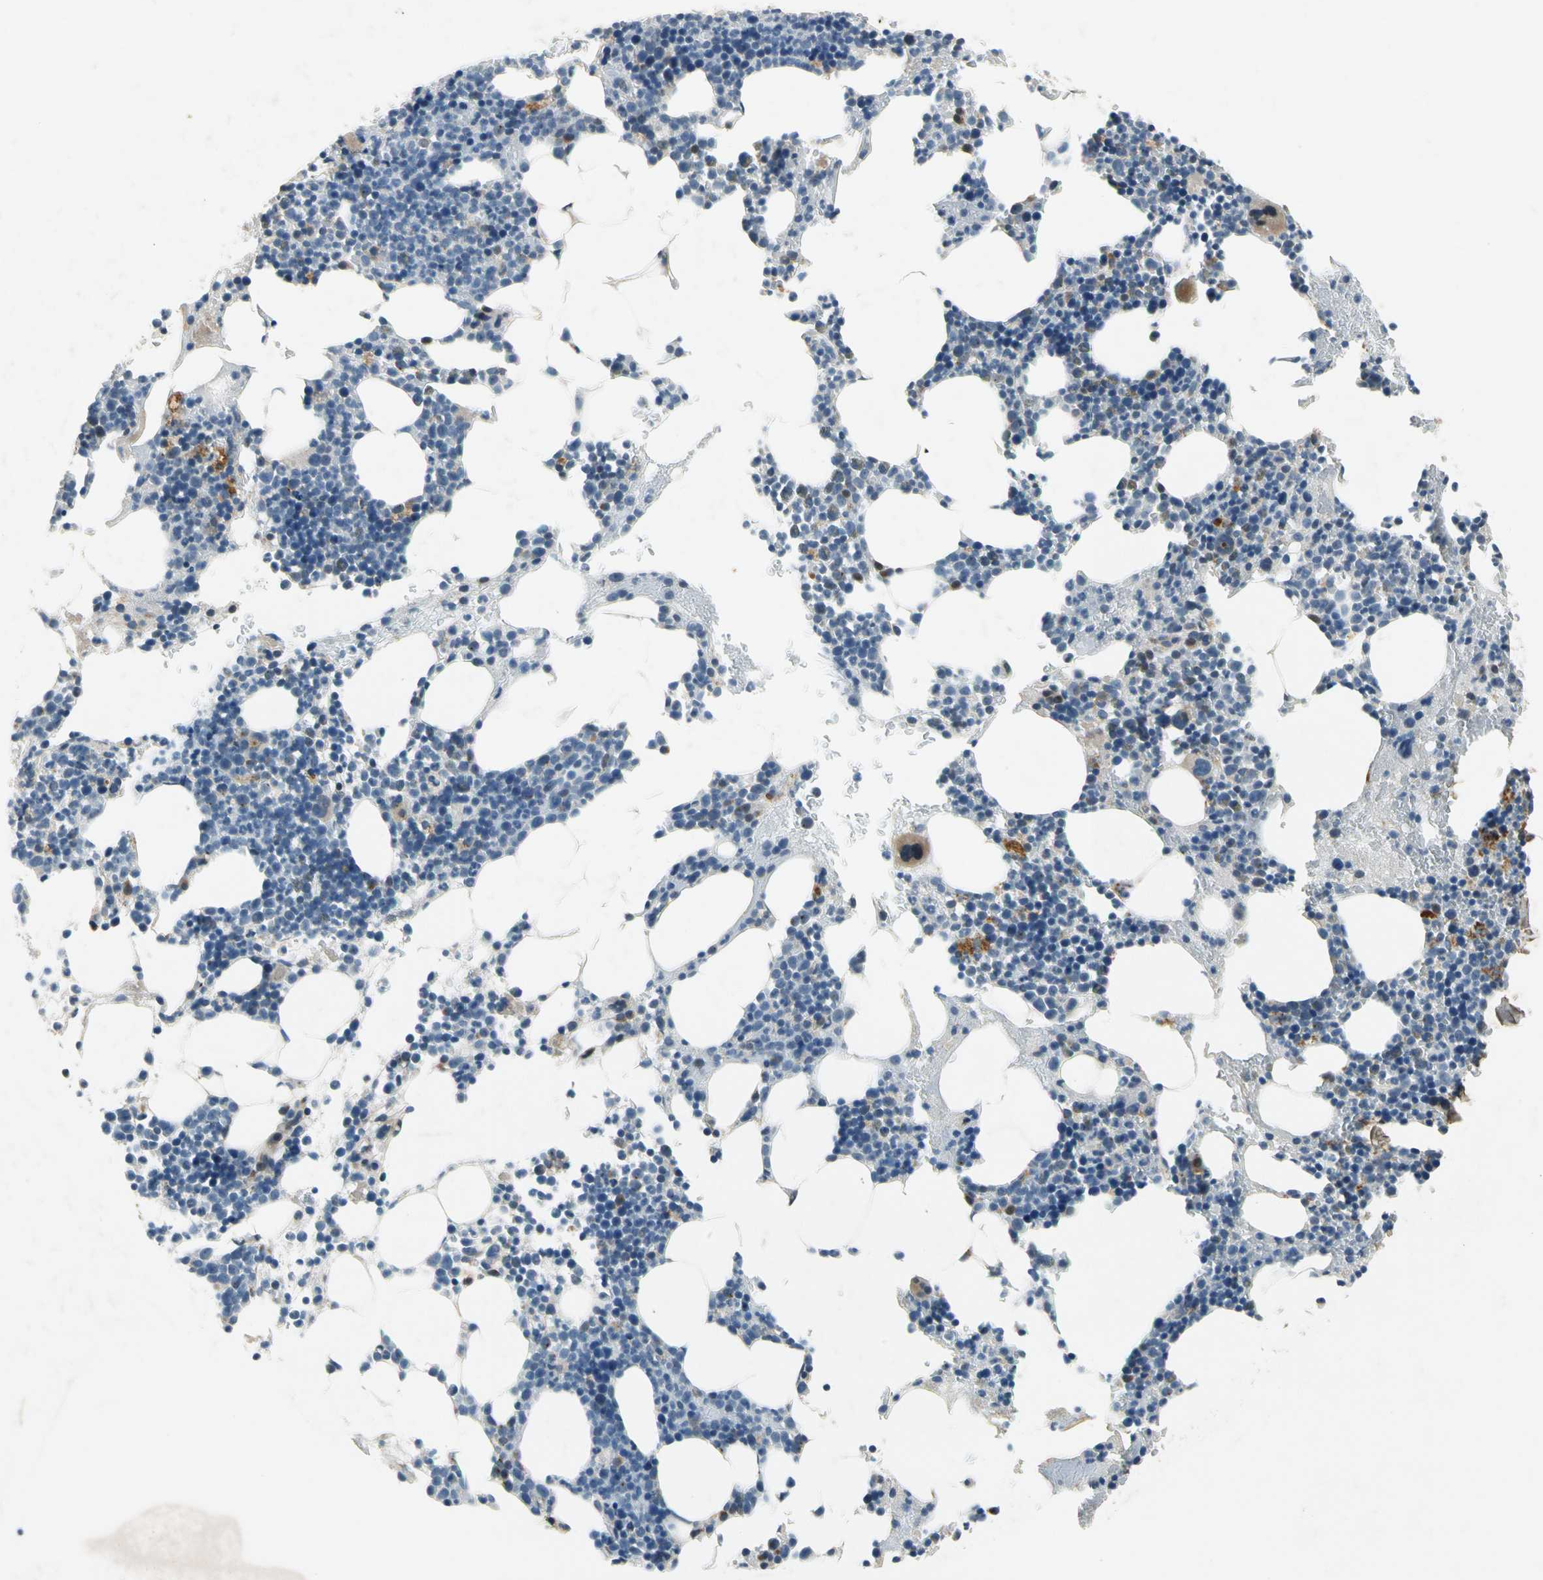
{"staining": {"intensity": "moderate", "quantity": "<25%", "location": "cytoplasmic/membranous"}, "tissue": "bone marrow", "cell_type": "Hematopoietic cells", "image_type": "normal", "snomed": [{"axis": "morphology", "description": "Normal tissue, NOS"}, {"axis": "topography", "description": "Bone marrow"}], "caption": "An IHC photomicrograph of normal tissue is shown. Protein staining in brown labels moderate cytoplasmic/membranous positivity in bone marrow within hematopoietic cells.", "gene": "MST1R", "patient": {"sex": "male", "age": 82}}